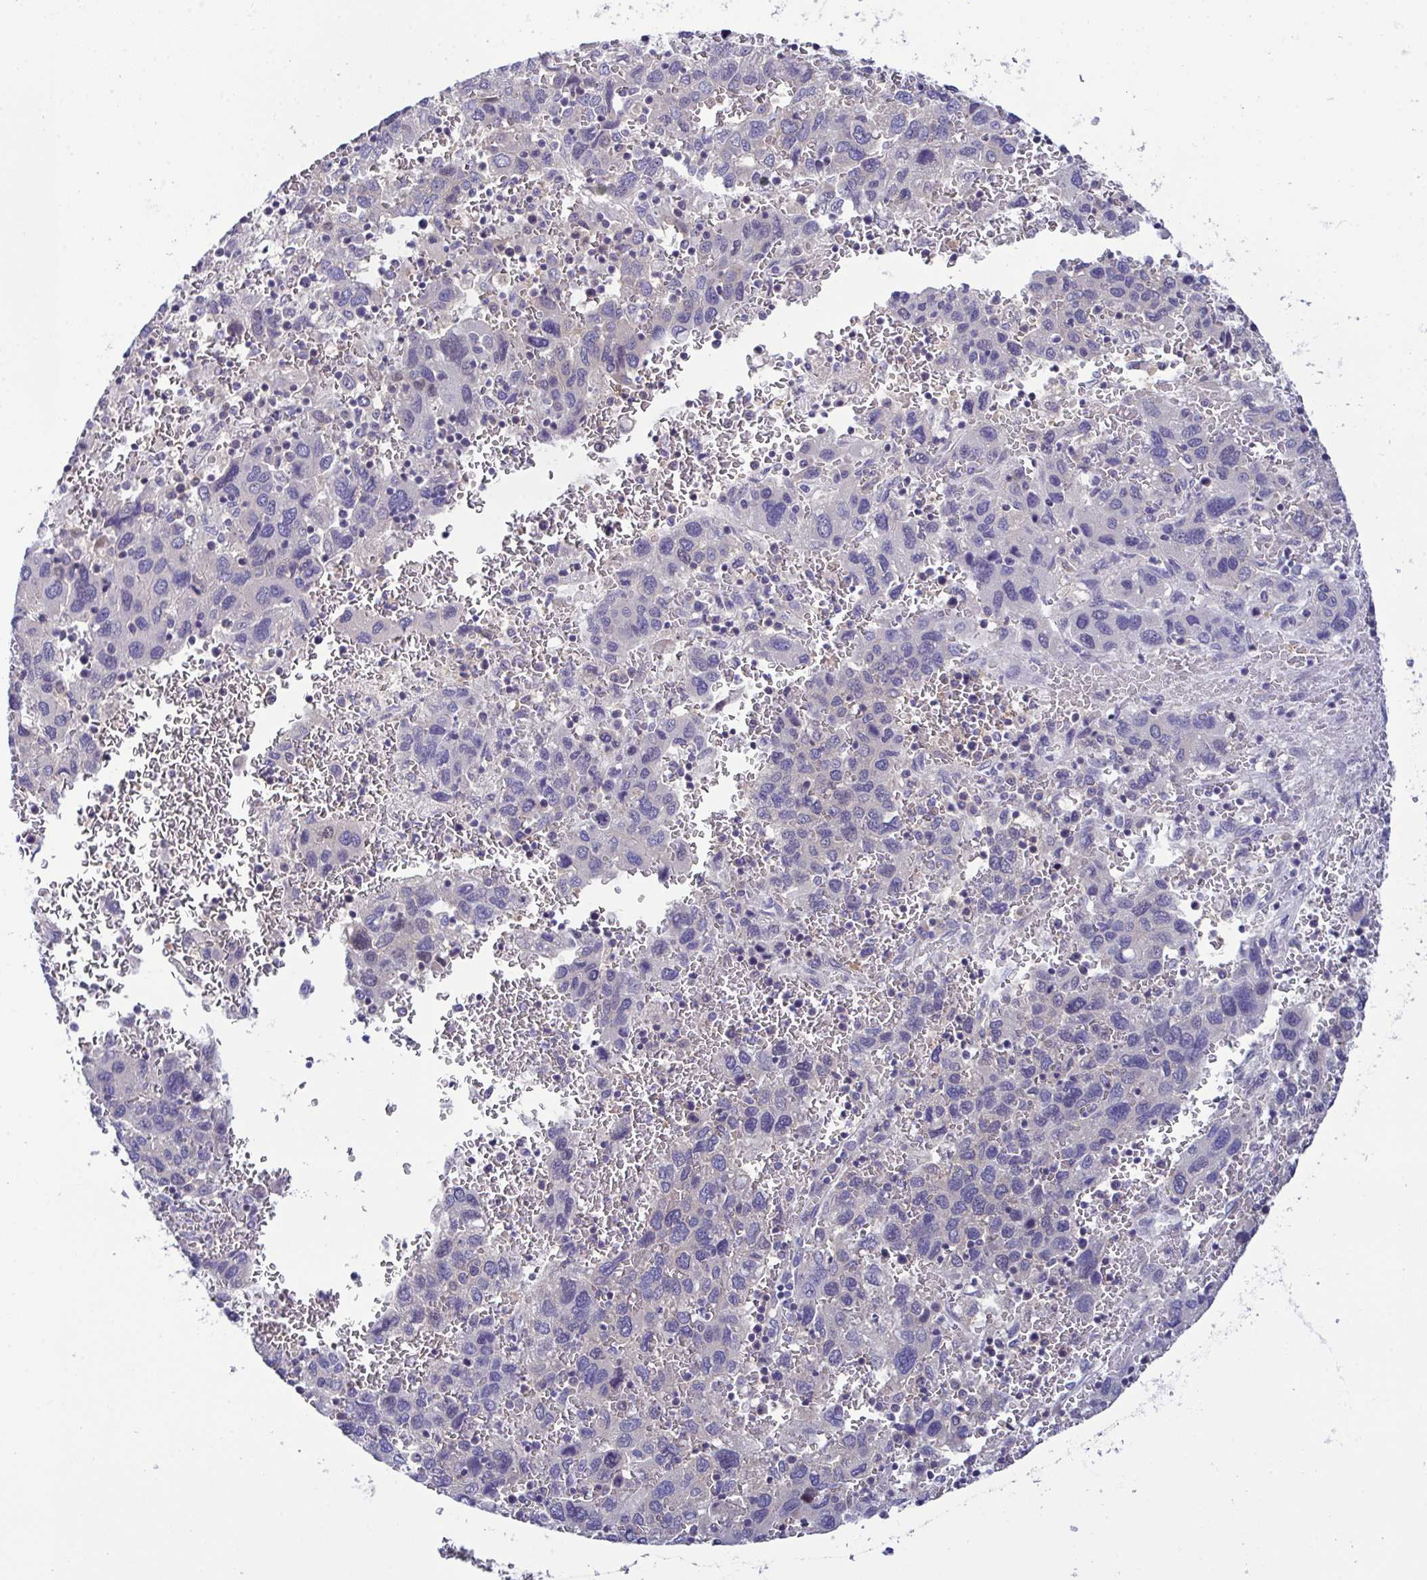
{"staining": {"intensity": "negative", "quantity": "none", "location": "none"}, "tissue": "liver cancer", "cell_type": "Tumor cells", "image_type": "cancer", "snomed": [{"axis": "morphology", "description": "Carcinoma, Hepatocellular, NOS"}, {"axis": "topography", "description": "Liver"}], "caption": "This is a micrograph of immunohistochemistry (IHC) staining of hepatocellular carcinoma (liver), which shows no expression in tumor cells.", "gene": "CFAP97D1", "patient": {"sex": "male", "age": 69}}